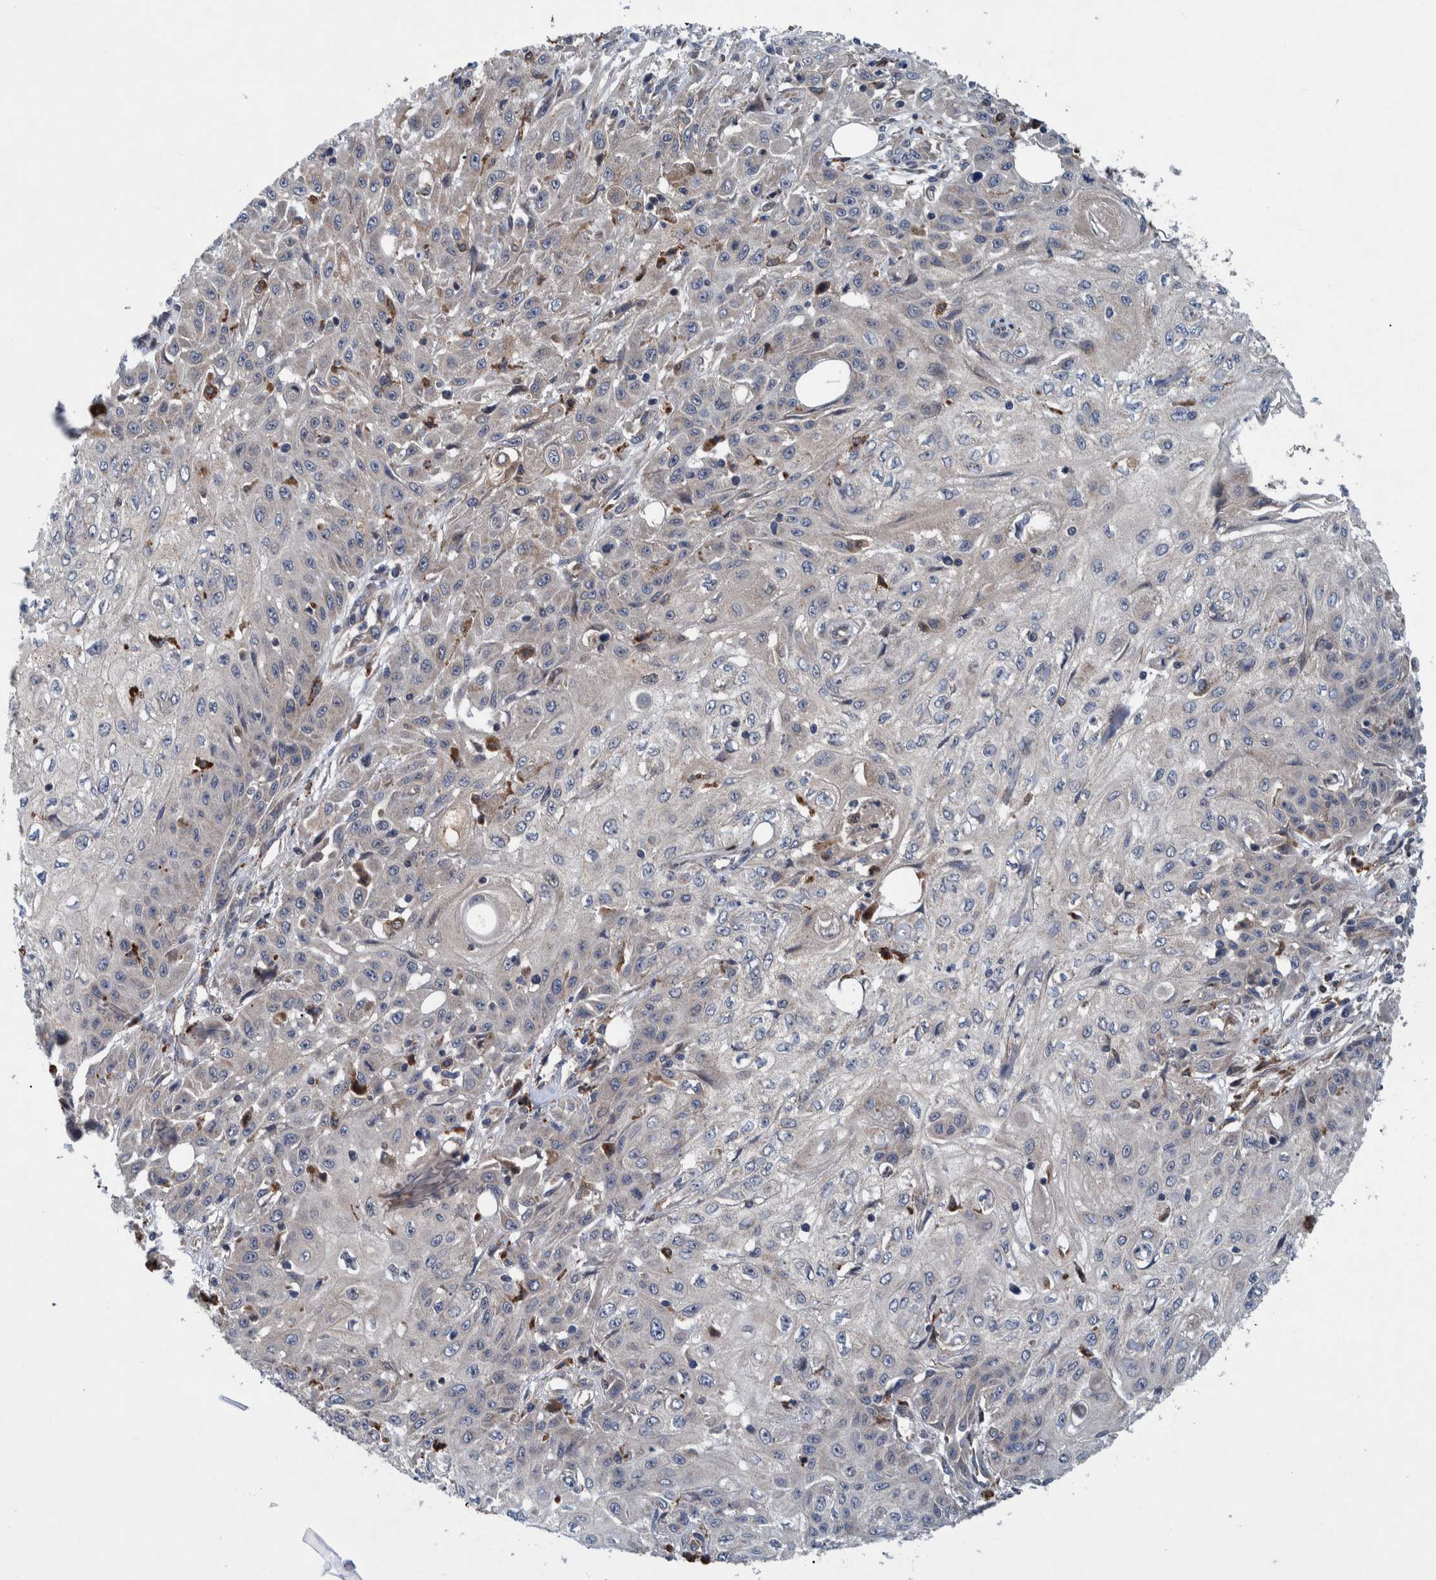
{"staining": {"intensity": "negative", "quantity": "none", "location": "none"}, "tissue": "skin cancer", "cell_type": "Tumor cells", "image_type": "cancer", "snomed": [{"axis": "morphology", "description": "Squamous cell carcinoma, NOS"}, {"axis": "morphology", "description": "Squamous cell carcinoma, metastatic, NOS"}, {"axis": "topography", "description": "Skin"}, {"axis": "topography", "description": "Lymph node"}], "caption": "The immunohistochemistry micrograph has no significant expression in tumor cells of squamous cell carcinoma (skin) tissue. (Immunohistochemistry (ihc), brightfield microscopy, high magnification).", "gene": "ITIH3", "patient": {"sex": "male", "age": 75}}